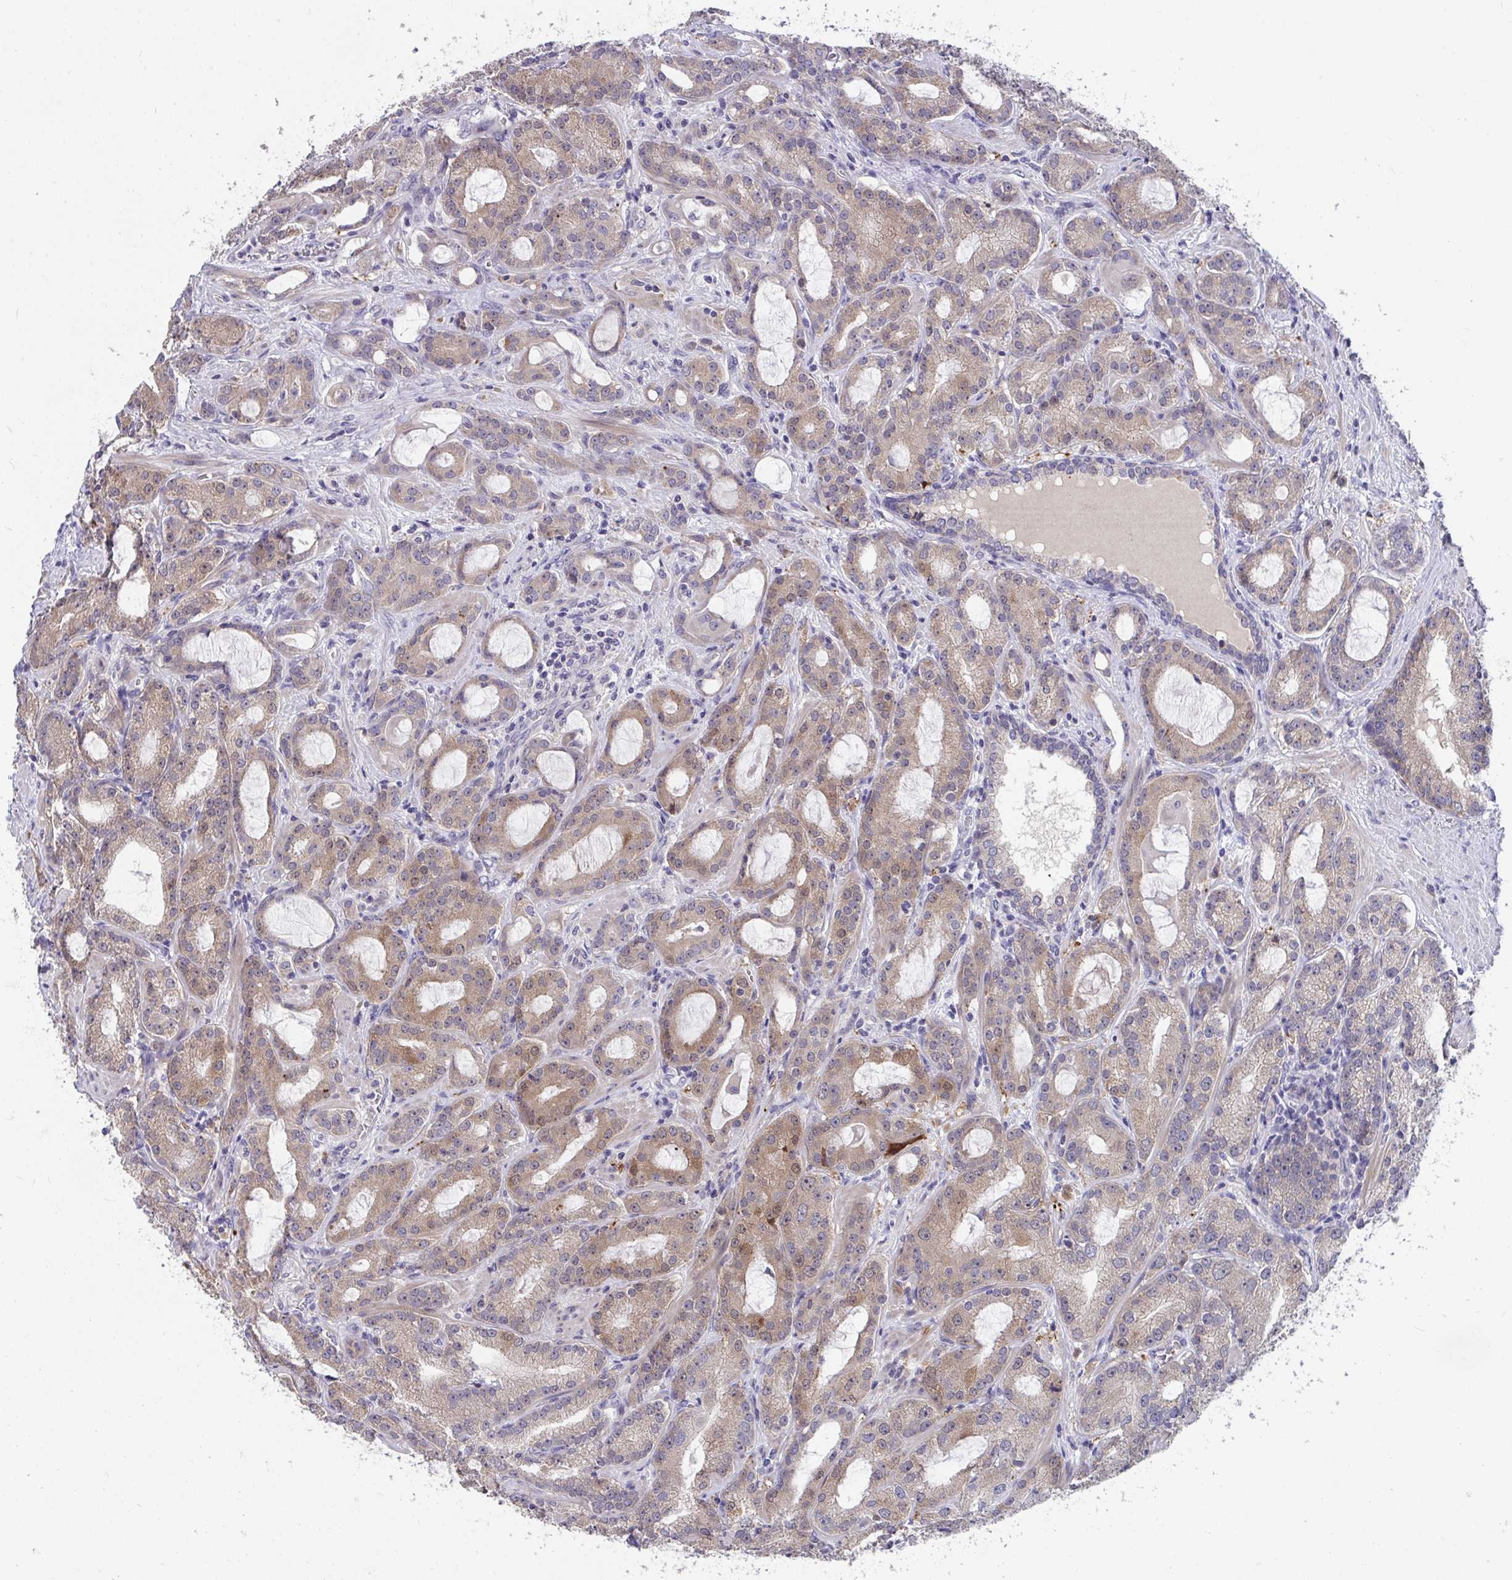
{"staining": {"intensity": "moderate", "quantity": "25%-75%", "location": "cytoplasmic/membranous"}, "tissue": "prostate cancer", "cell_type": "Tumor cells", "image_type": "cancer", "snomed": [{"axis": "morphology", "description": "Adenocarcinoma, High grade"}, {"axis": "topography", "description": "Prostate"}], "caption": "Protein expression analysis of human prostate cancer (adenocarcinoma (high-grade)) reveals moderate cytoplasmic/membranous positivity in about 25%-75% of tumor cells.", "gene": "SUSD4", "patient": {"sex": "male", "age": 65}}